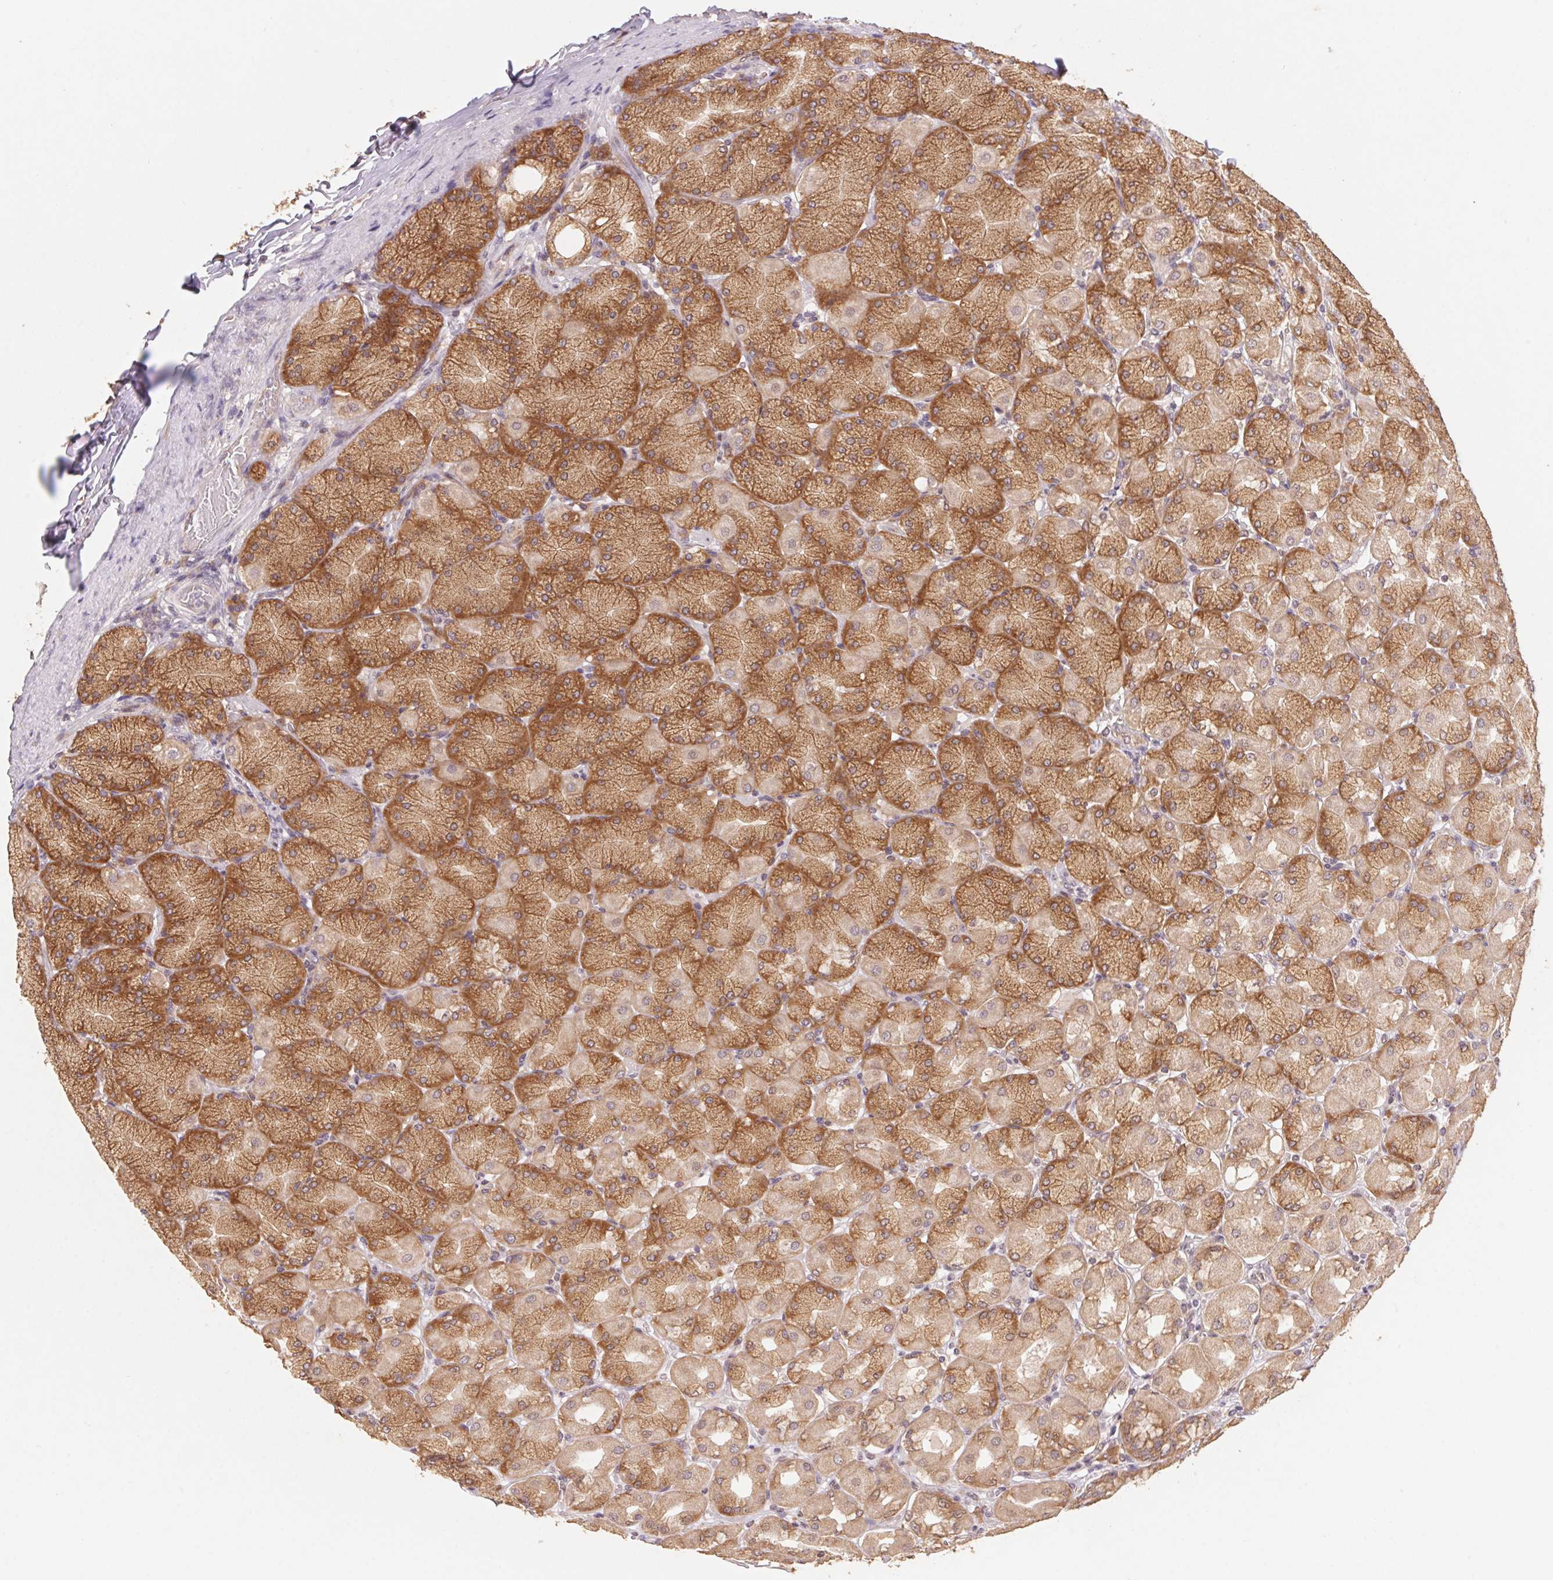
{"staining": {"intensity": "moderate", "quantity": ">75%", "location": "cytoplasmic/membranous"}, "tissue": "stomach", "cell_type": "Glandular cells", "image_type": "normal", "snomed": [{"axis": "morphology", "description": "Normal tissue, NOS"}, {"axis": "topography", "description": "Stomach, upper"}], "caption": "This image displays immunohistochemistry (IHC) staining of benign stomach, with medium moderate cytoplasmic/membranous positivity in approximately >75% of glandular cells.", "gene": "RPL27A", "patient": {"sex": "female", "age": 56}}